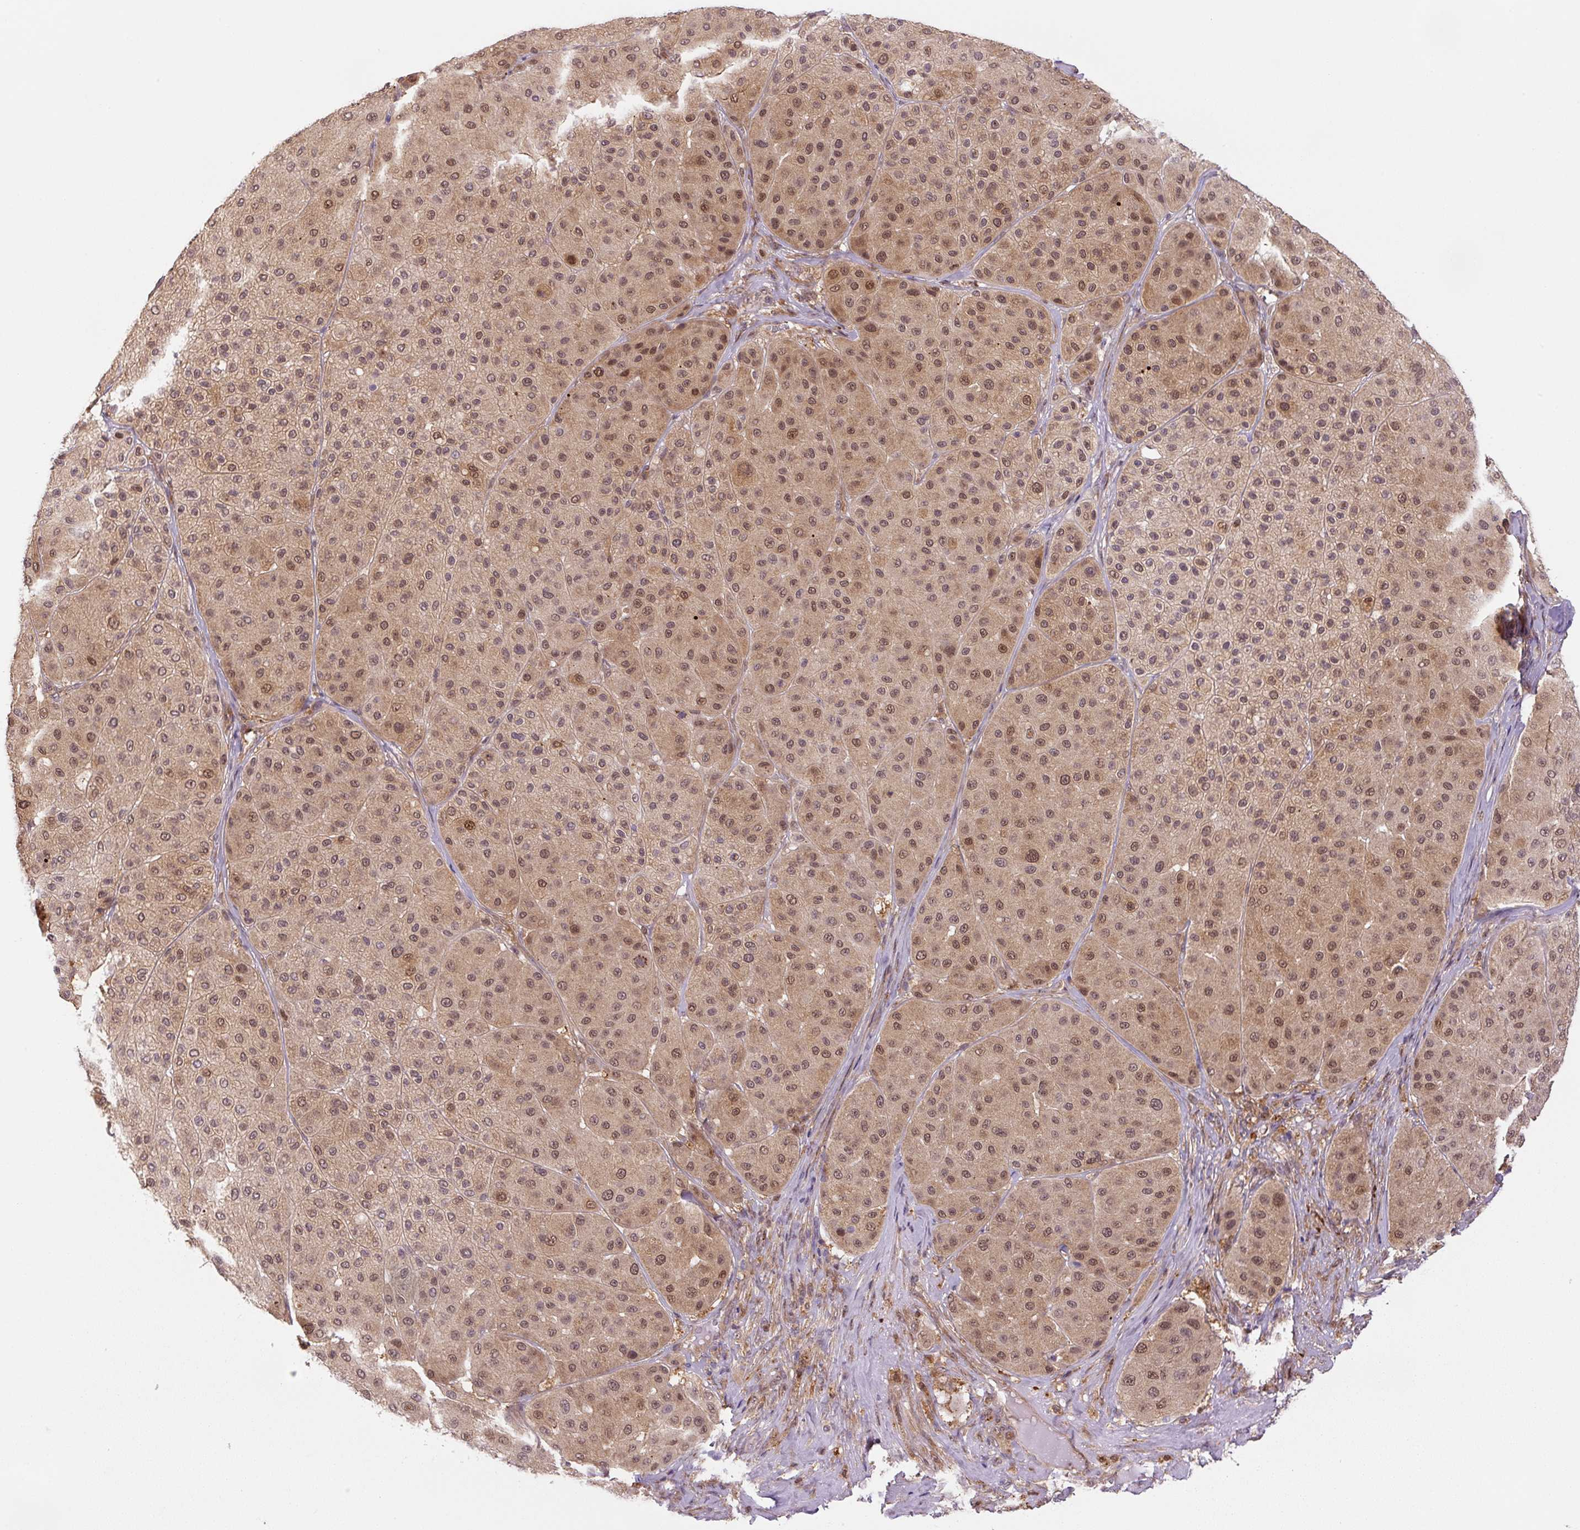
{"staining": {"intensity": "moderate", "quantity": ">75%", "location": "cytoplasmic/membranous,nuclear"}, "tissue": "melanoma", "cell_type": "Tumor cells", "image_type": "cancer", "snomed": [{"axis": "morphology", "description": "Malignant melanoma, Metastatic site"}, {"axis": "topography", "description": "Smooth muscle"}], "caption": "Melanoma stained with immunohistochemistry displays moderate cytoplasmic/membranous and nuclear positivity in about >75% of tumor cells. (DAB (3,3'-diaminobenzidine) IHC, brown staining for protein, blue staining for nuclei).", "gene": "ZSWIM7", "patient": {"sex": "male", "age": 41}}